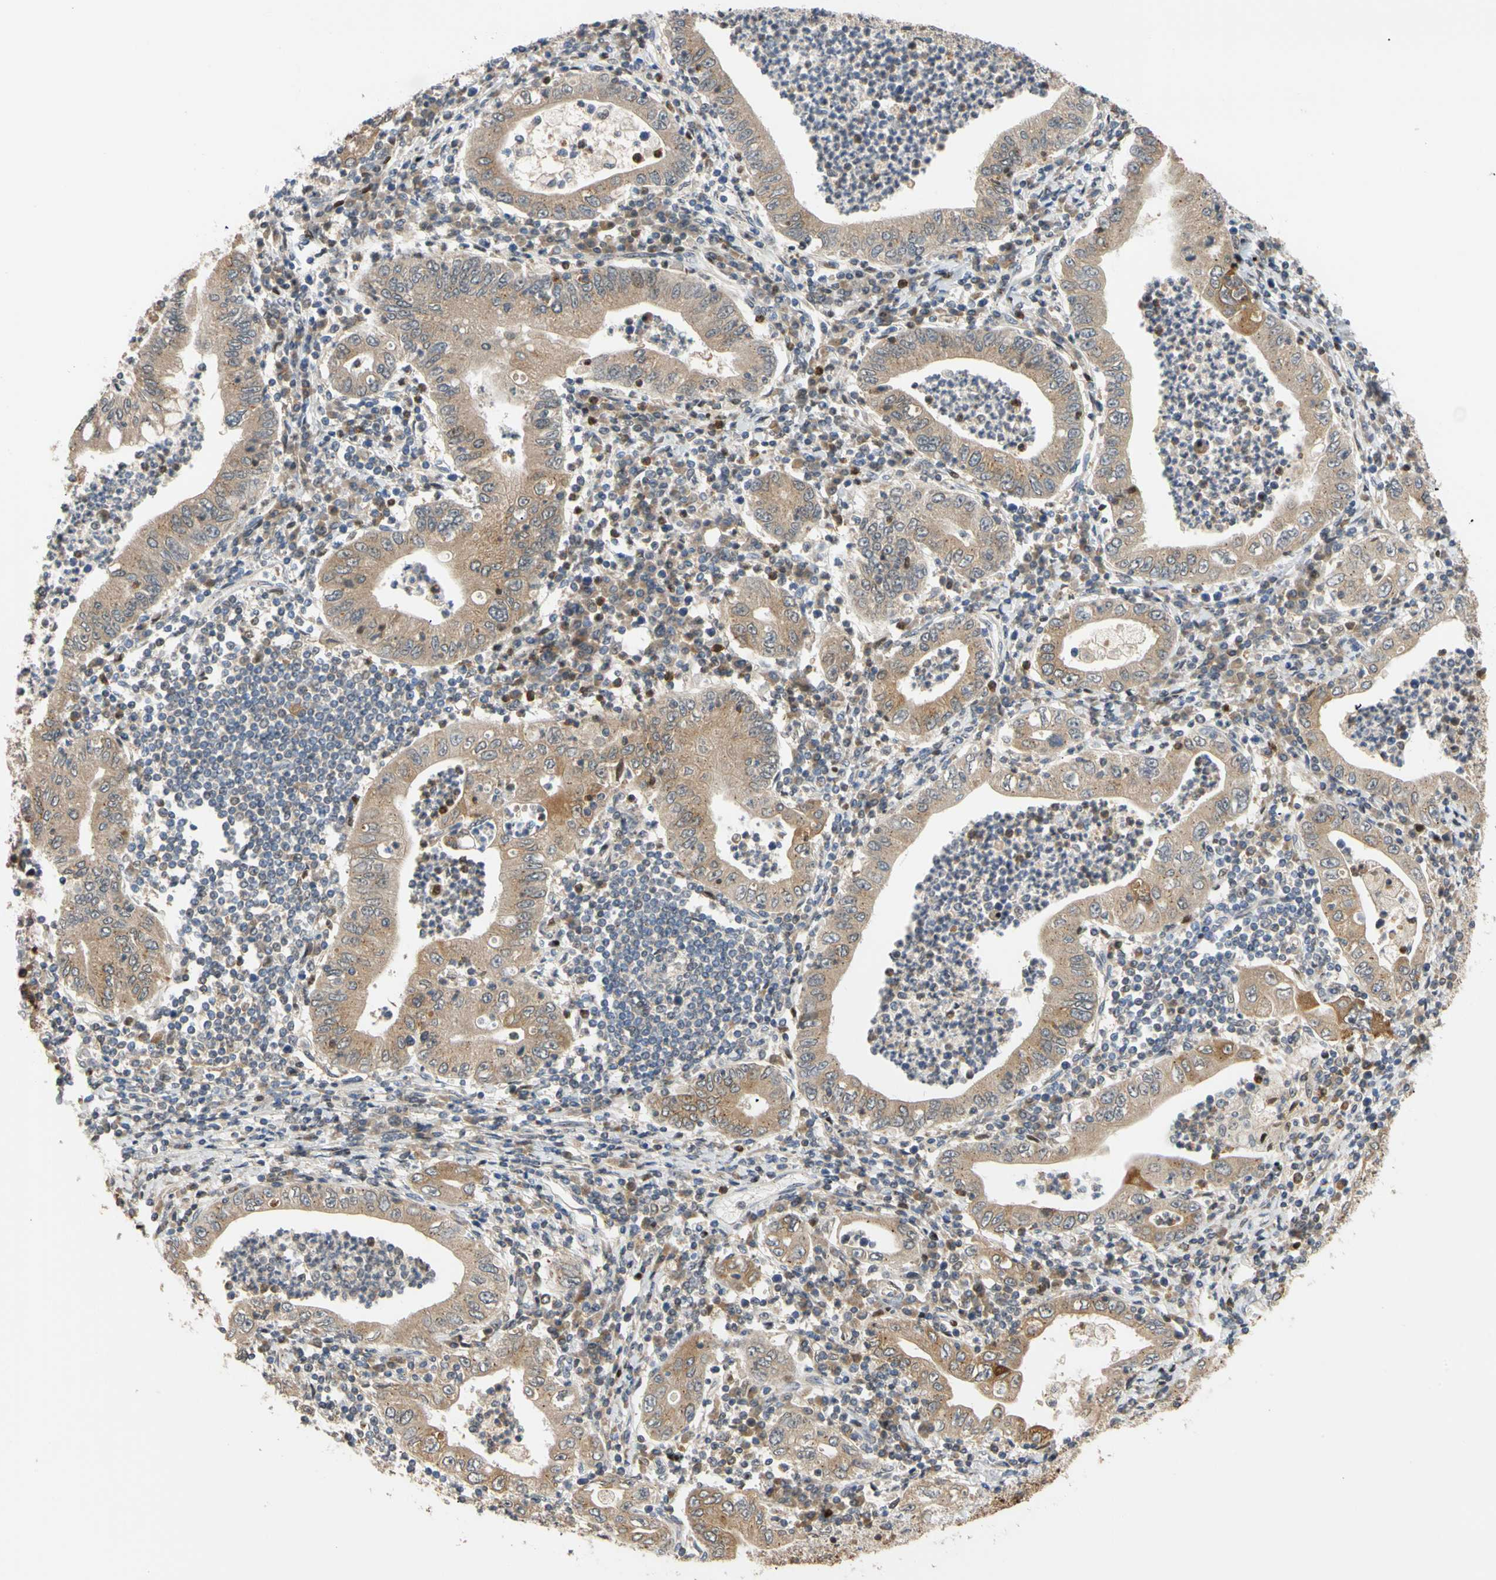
{"staining": {"intensity": "moderate", "quantity": ">75%", "location": "cytoplasmic/membranous"}, "tissue": "stomach cancer", "cell_type": "Tumor cells", "image_type": "cancer", "snomed": [{"axis": "morphology", "description": "Normal tissue, NOS"}, {"axis": "morphology", "description": "Adenocarcinoma, NOS"}, {"axis": "topography", "description": "Esophagus"}, {"axis": "topography", "description": "Stomach, upper"}, {"axis": "topography", "description": "Peripheral nerve tissue"}], "caption": "Protein staining shows moderate cytoplasmic/membranous staining in about >75% of tumor cells in stomach cancer. (Brightfield microscopy of DAB IHC at high magnification).", "gene": "IP6K2", "patient": {"sex": "male", "age": 62}}